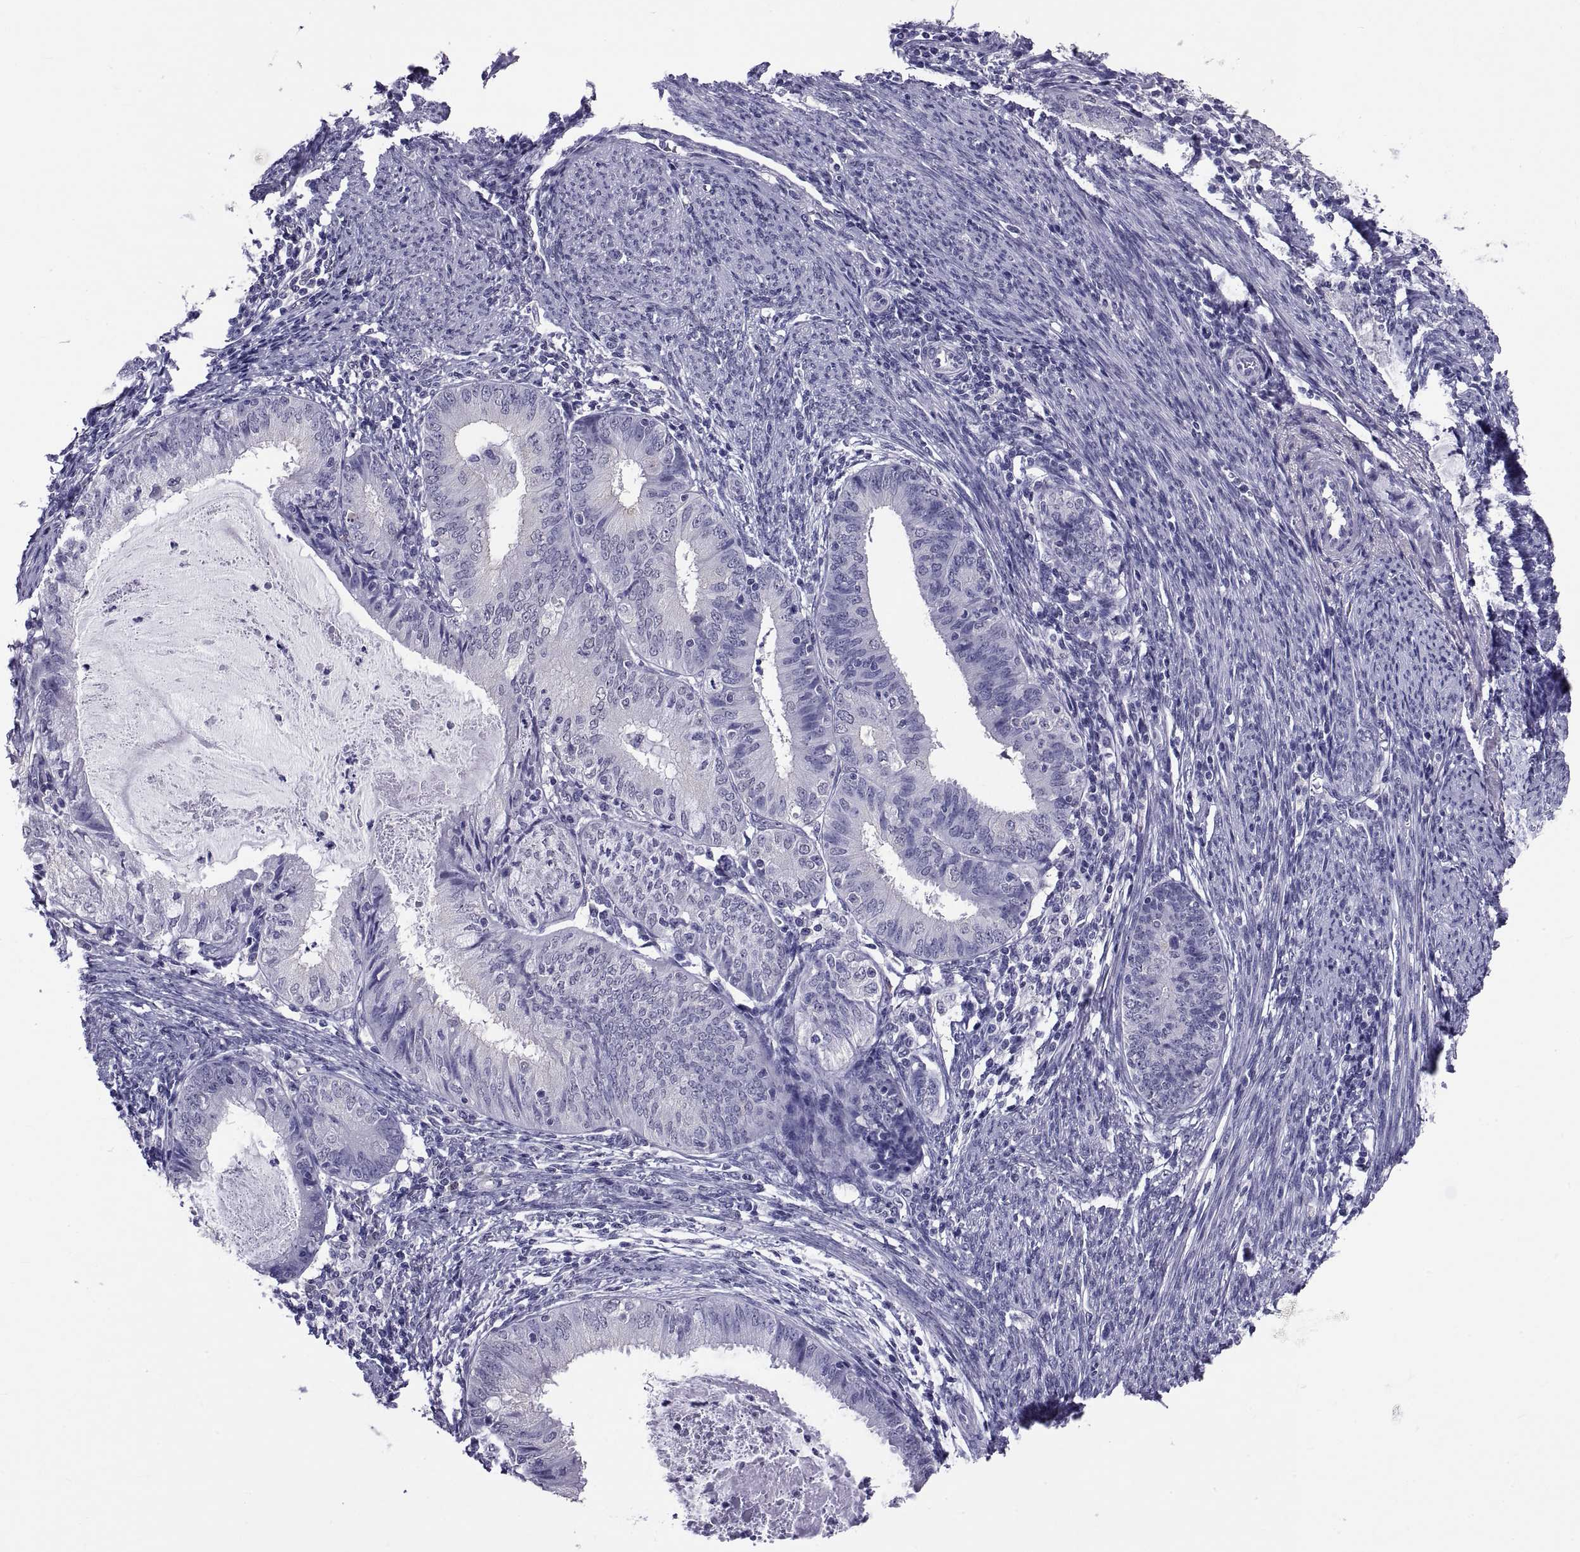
{"staining": {"intensity": "negative", "quantity": "none", "location": "none"}, "tissue": "endometrial cancer", "cell_type": "Tumor cells", "image_type": "cancer", "snomed": [{"axis": "morphology", "description": "Adenocarcinoma, NOS"}, {"axis": "topography", "description": "Endometrium"}], "caption": "Tumor cells are negative for protein expression in human adenocarcinoma (endometrial).", "gene": "TGFBR3L", "patient": {"sex": "female", "age": 57}}